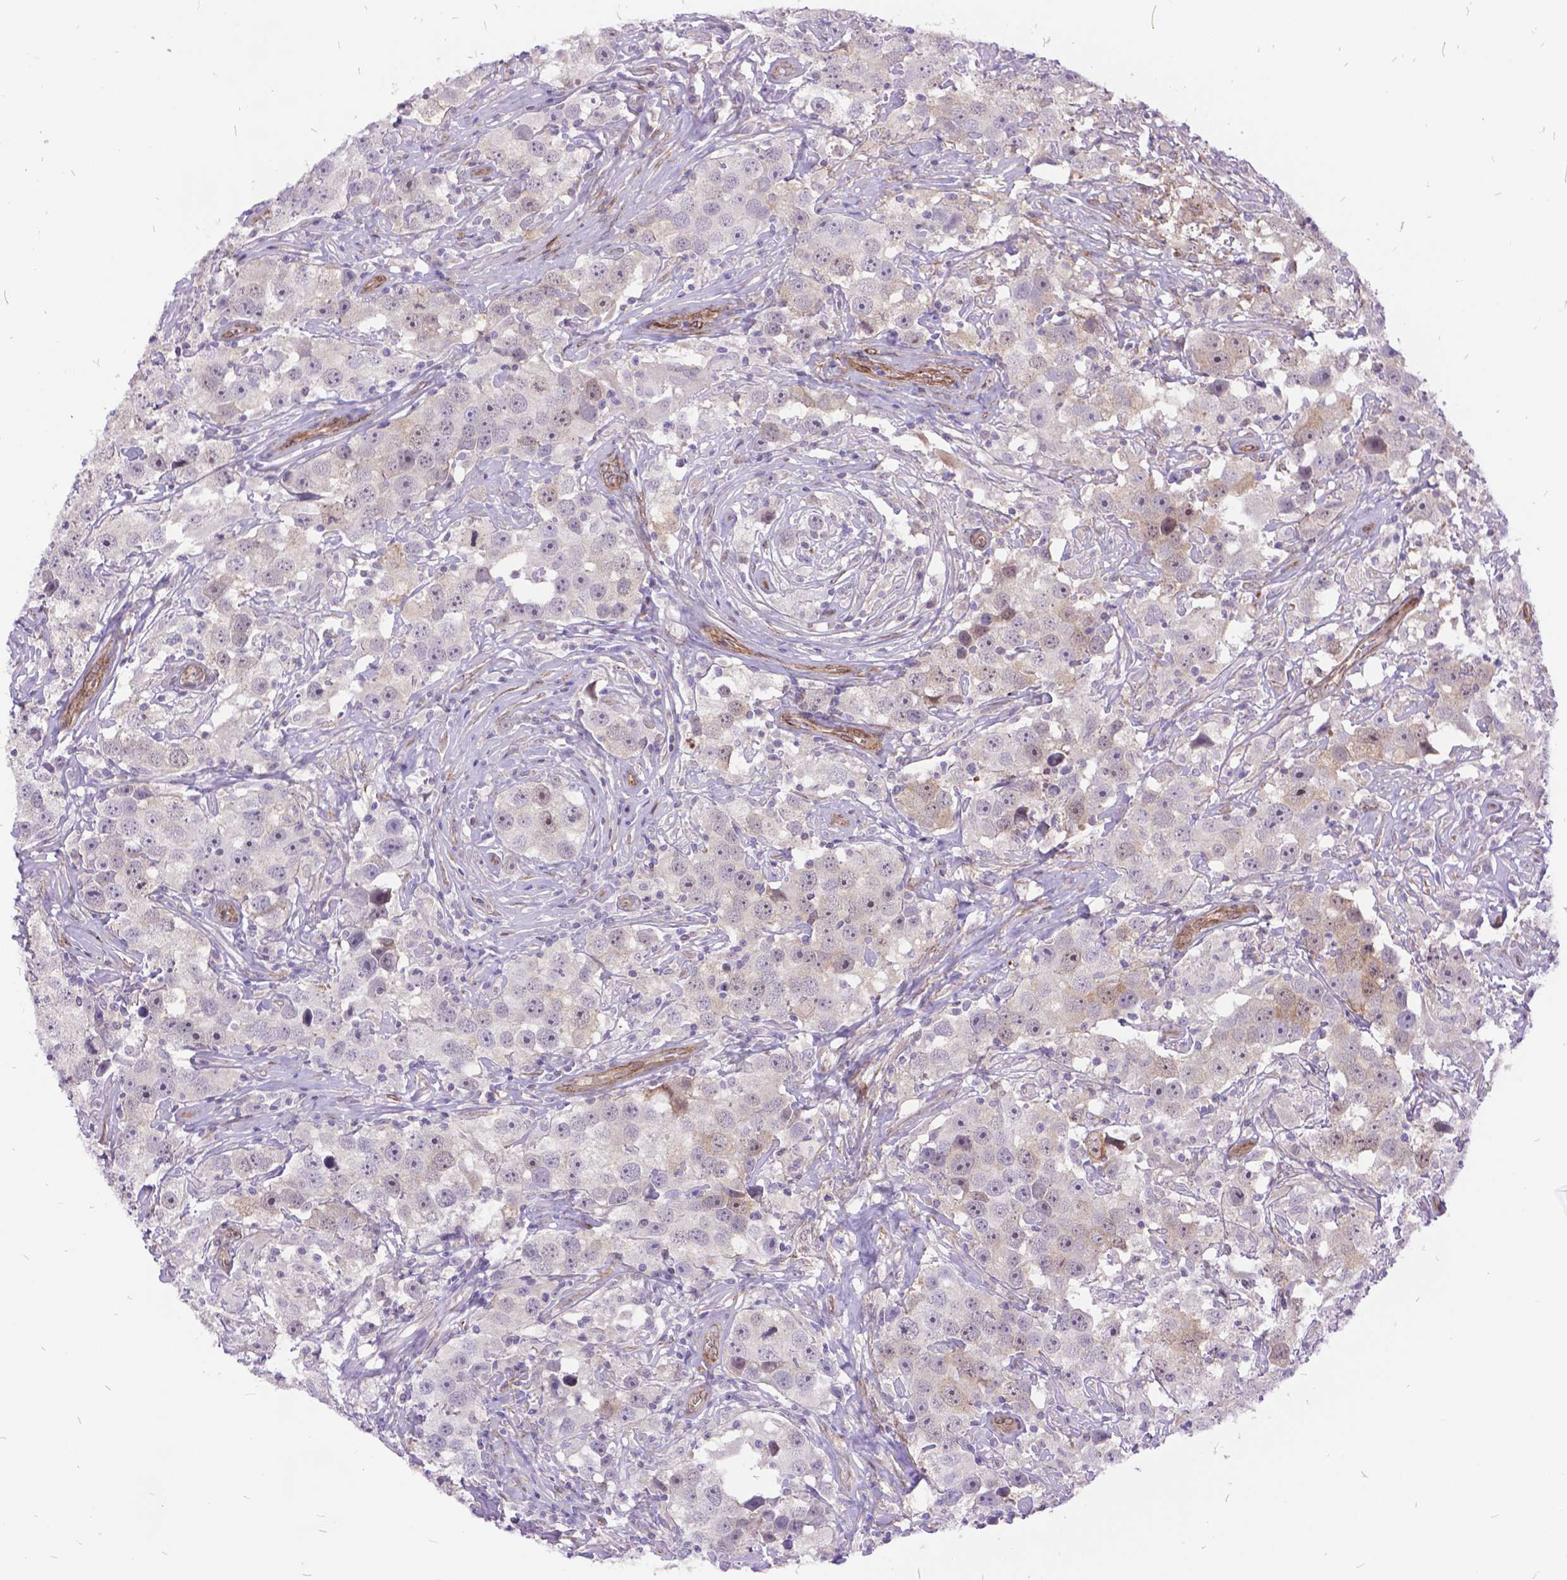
{"staining": {"intensity": "negative", "quantity": "none", "location": "none"}, "tissue": "testis cancer", "cell_type": "Tumor cells", "image_type": "cancer", "snomed": [{"axis": "morphology", "description": "Seminoma, NOS"}, {"axis": "topography", "description": "Testis"}], "caption": "The immunohistochemistry photomicrograph has no significant staining in tumor cells of seminoma (testis) tissue.", "gene": "GRB7", "patient": {"sex": "male", "age": 49}}